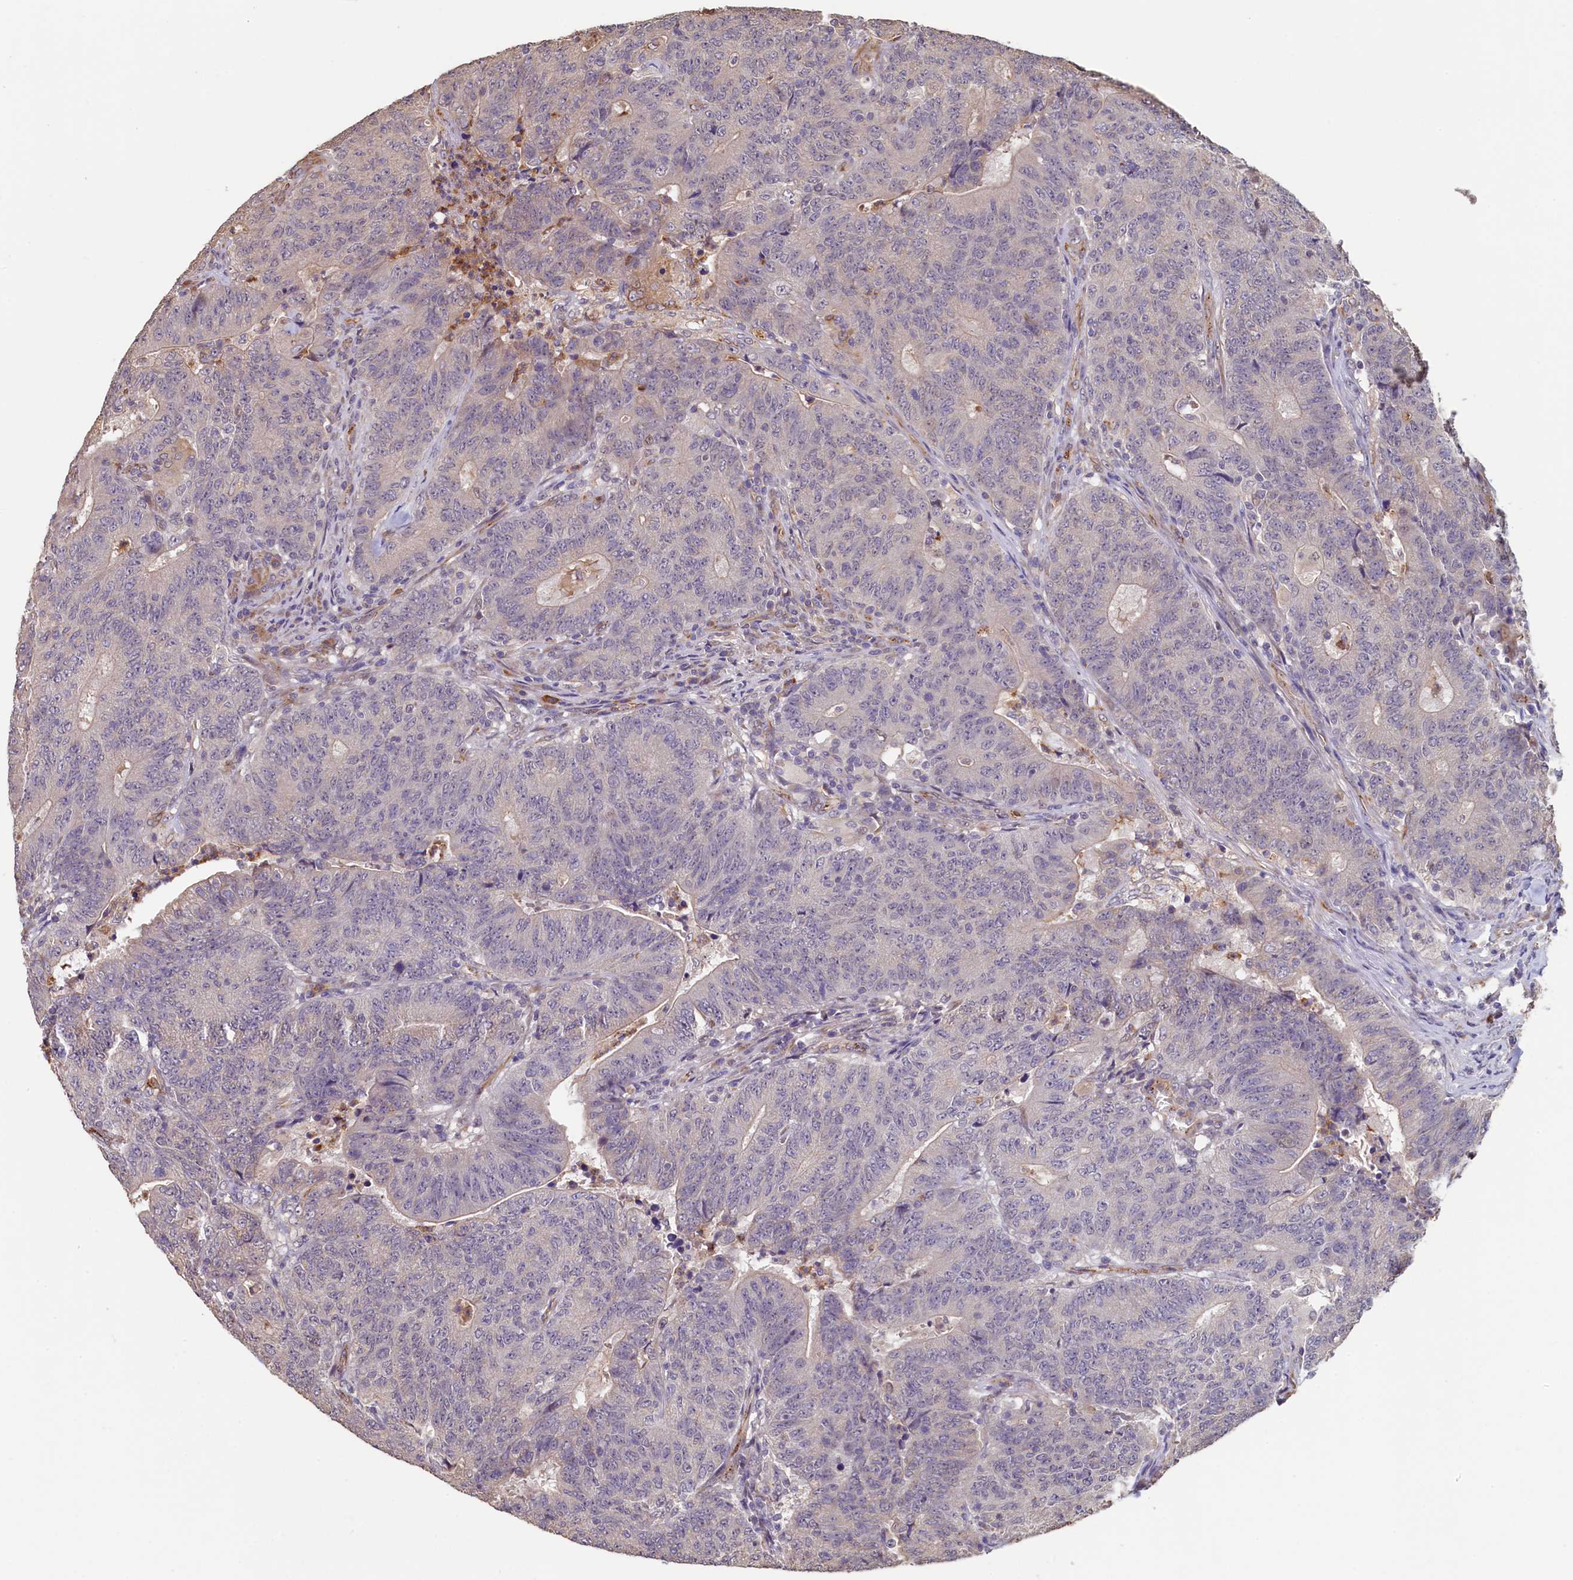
{"staining": {"intensity": "negative", "quantity": "none", "location": "none"}, "tissue": "colorectal cancer", "cell_type": "Tumor cells", "image_type": "cancer", "snomed": [{"axis": "morphology", "description": "Adenocarcinoma, NOS"}, {"axis": "topography", "description": "Colon"}], "caption": "This photomicrograph is of adenocarcinoma (colorectal) stained with immunohistochemistry (IHC) to label a protein in brown with the nuclei are counter-stained blue. There is no staining in tumor cells.", "gene": "ACSBG1", "patient": {"sex": "female", "age": 75}}